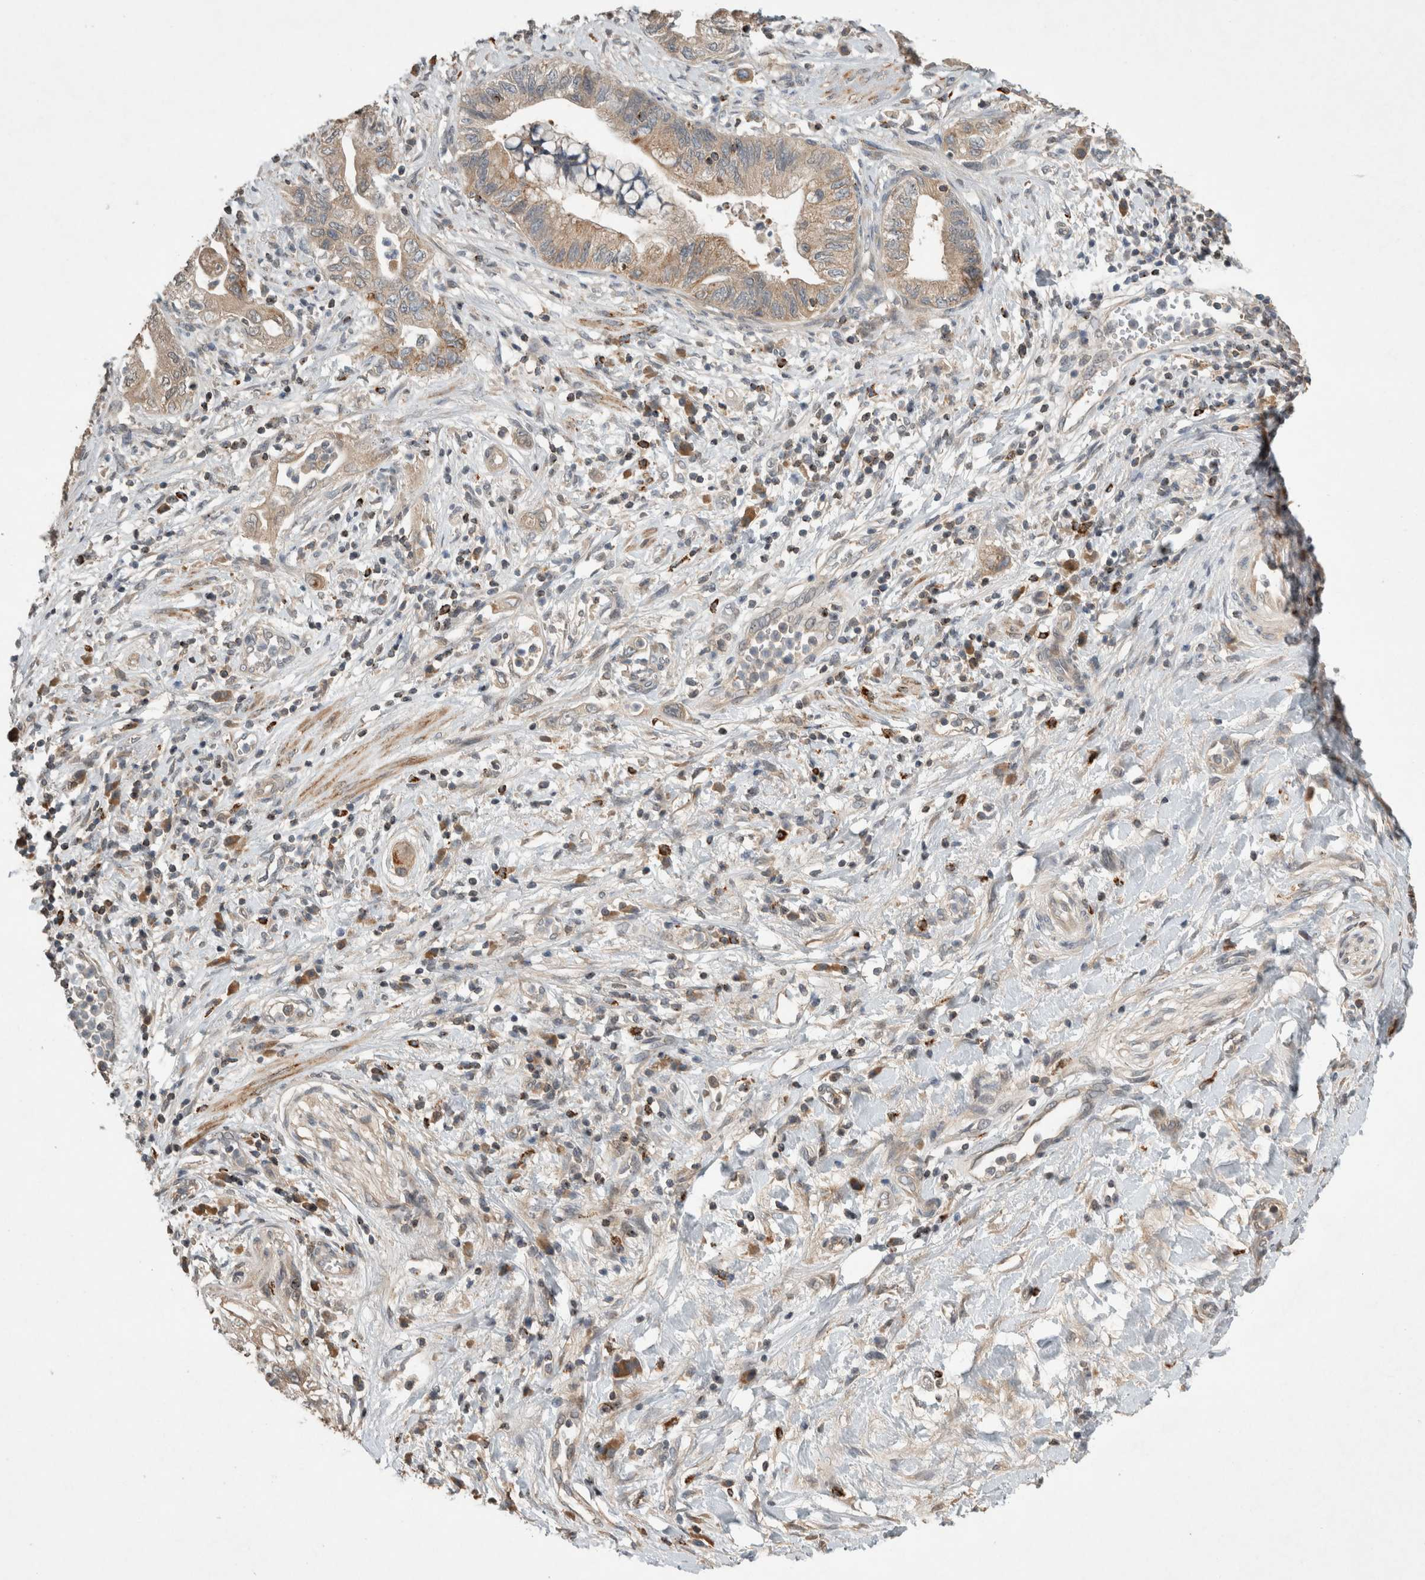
{"staining": {"intensity": "weak", "quantity": ">75%", "location": "cytoplasmic/membranous"}, "tissue": "pancreatic cancer", "cell_type": "Tumor cells", "image_type": "cancer", "snomed": [{"axis": "morphology", "description": "Adenocarcinoma, NOS"}, {"axis": "topography", "description": "Pancreas"}], "caption": "Approximately >75% of tumor cells in adenocarcinoma (pancreatic) reveal weak cytoplasmic/membranous protein expression as visualized by brown immunohistochemical staining.", "gene": "SERAC1", "patient": {"sex": "female", "age": 73}}